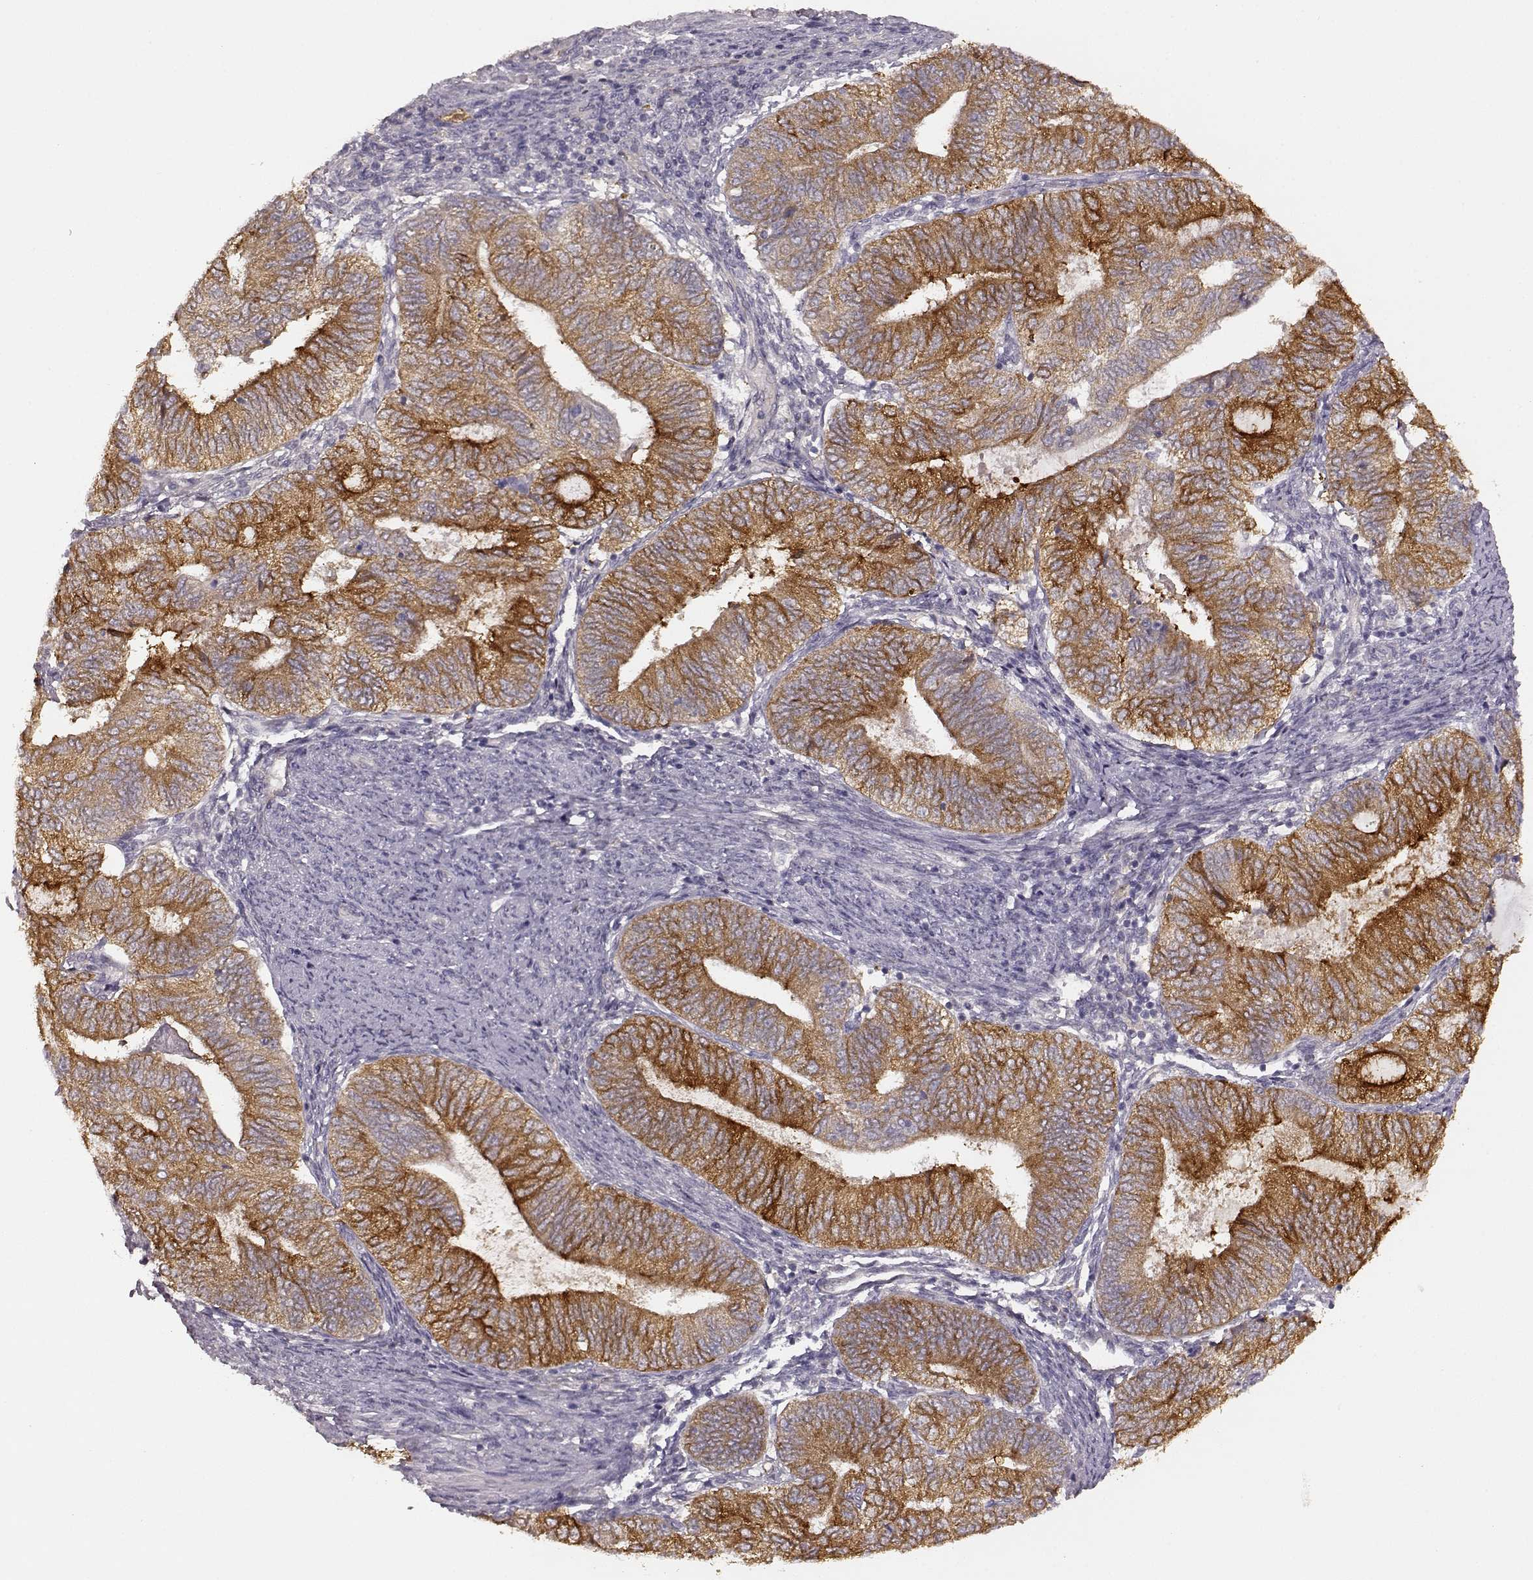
{"staining": {"intensity": "strong", "quantity": ">75%", "location": "cytoplasmic/membranous"}, "tissue": "endometrial cancer", "cell_type": "Tumor cells", "image_type": "cancer", "snomed": [{"axis": "morphology", "description": "Adenocarcinoma, NOS"}, {"axis": "topography", "description": "Endometrium"}], "caption": "A histopathology image showing strong cytoplasmic/membranous expression in approximately >75% of tumor cells in endometrial cancer, as visualized by brown immunohistochemical staining.", "gene": "GHR", "patient": {"sex": "female", "age": 65}}